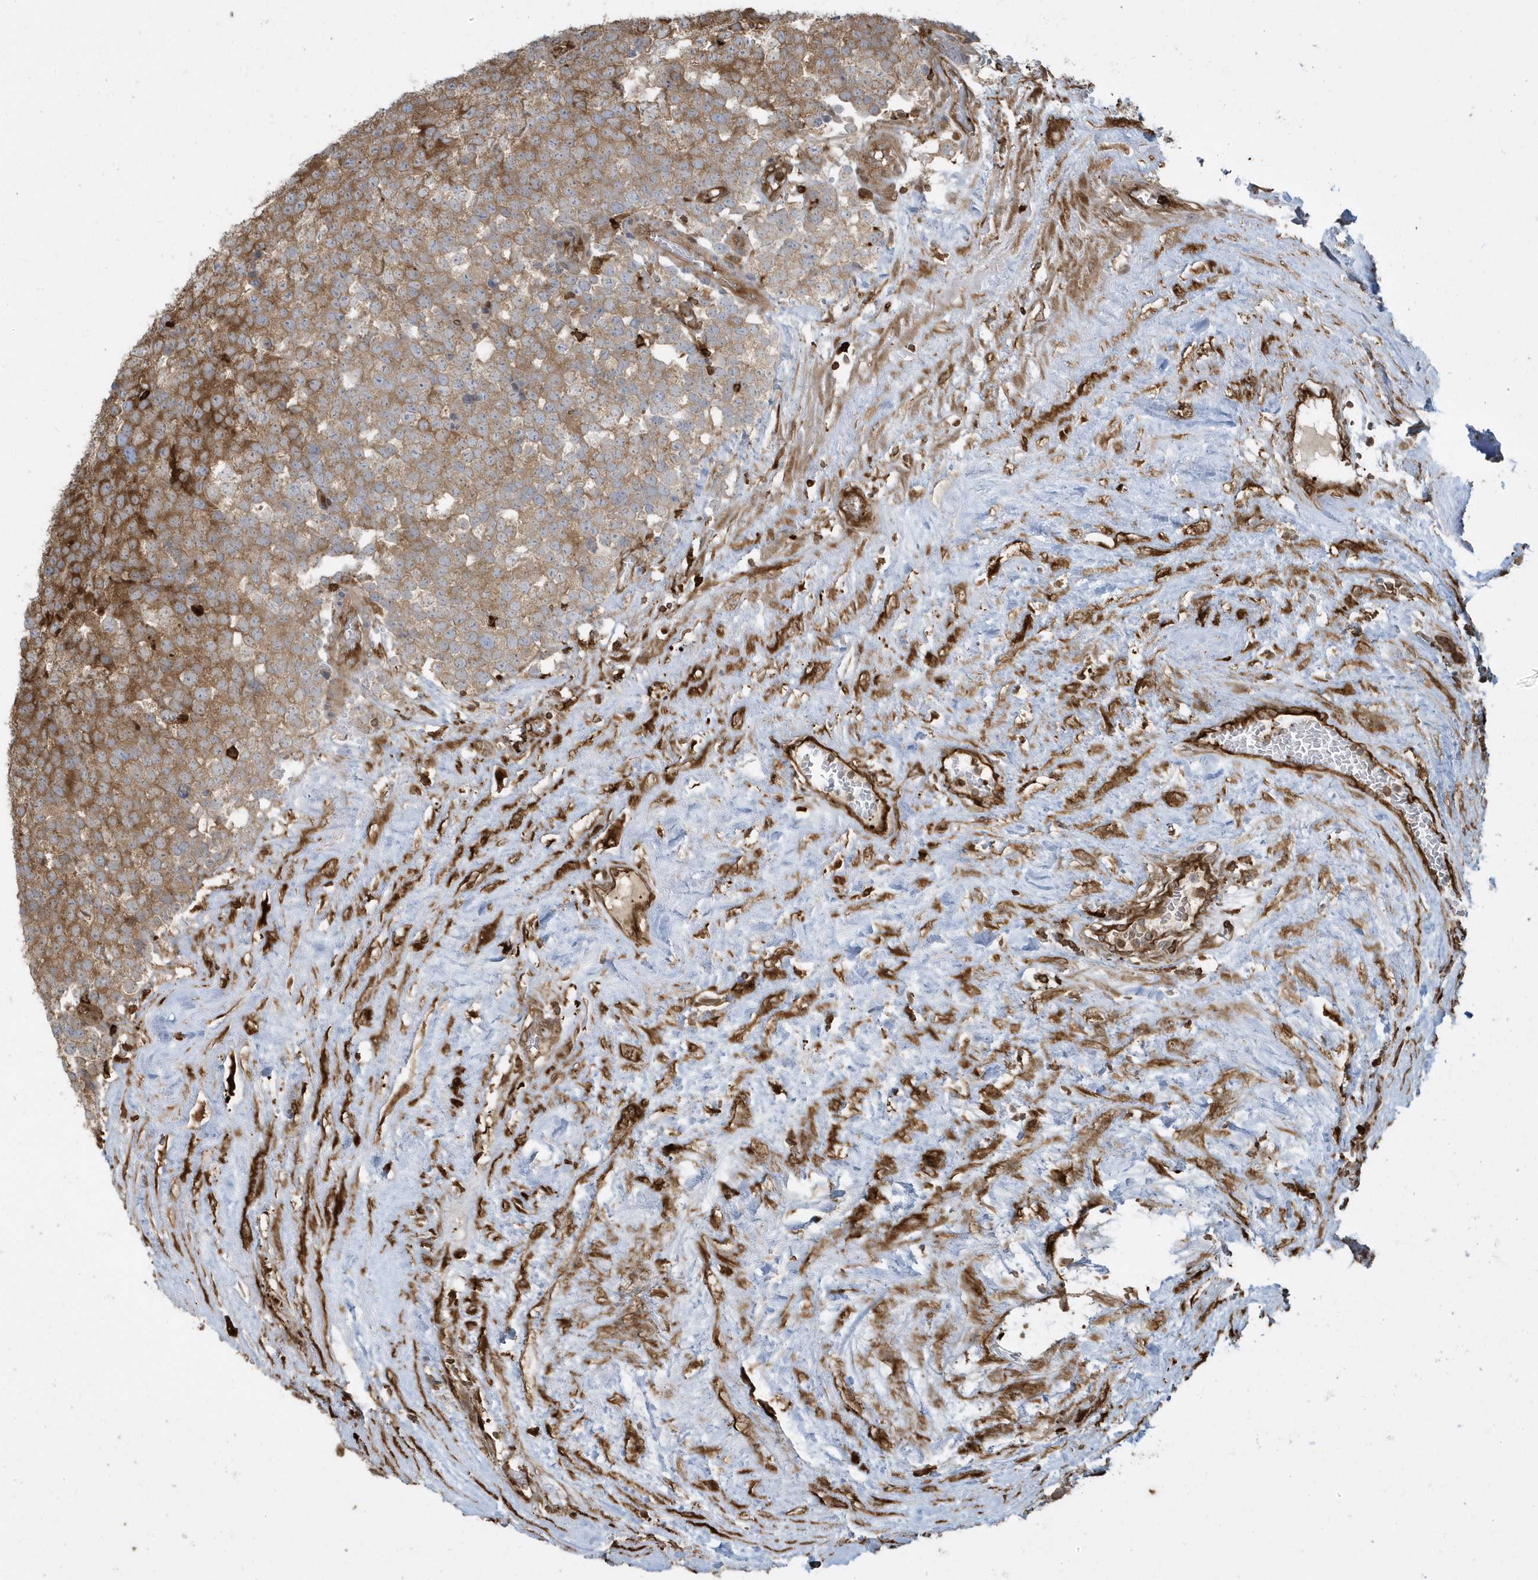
{"staining": {"intensity": "strong", "quantity": "25%-75%", "location": "cytoplasmic/membranous"}, "tissue": "testis cancer", "cell_type": "Tumor cells", "image_type": "cancer", "snomed": [{"axis": "morphology", "description": "Seminoma, NOS"}, {"axis": "topography", "description": "Testis"}], "caption": "There is high levels of strong cytoplasmic/membranous positivity in tumor cells of seminoma (testis), as demonstrated by immunohistochemical staining (brown color).", "gene": "CLCN6", "patient": {"sex": "male", "age": 71}}